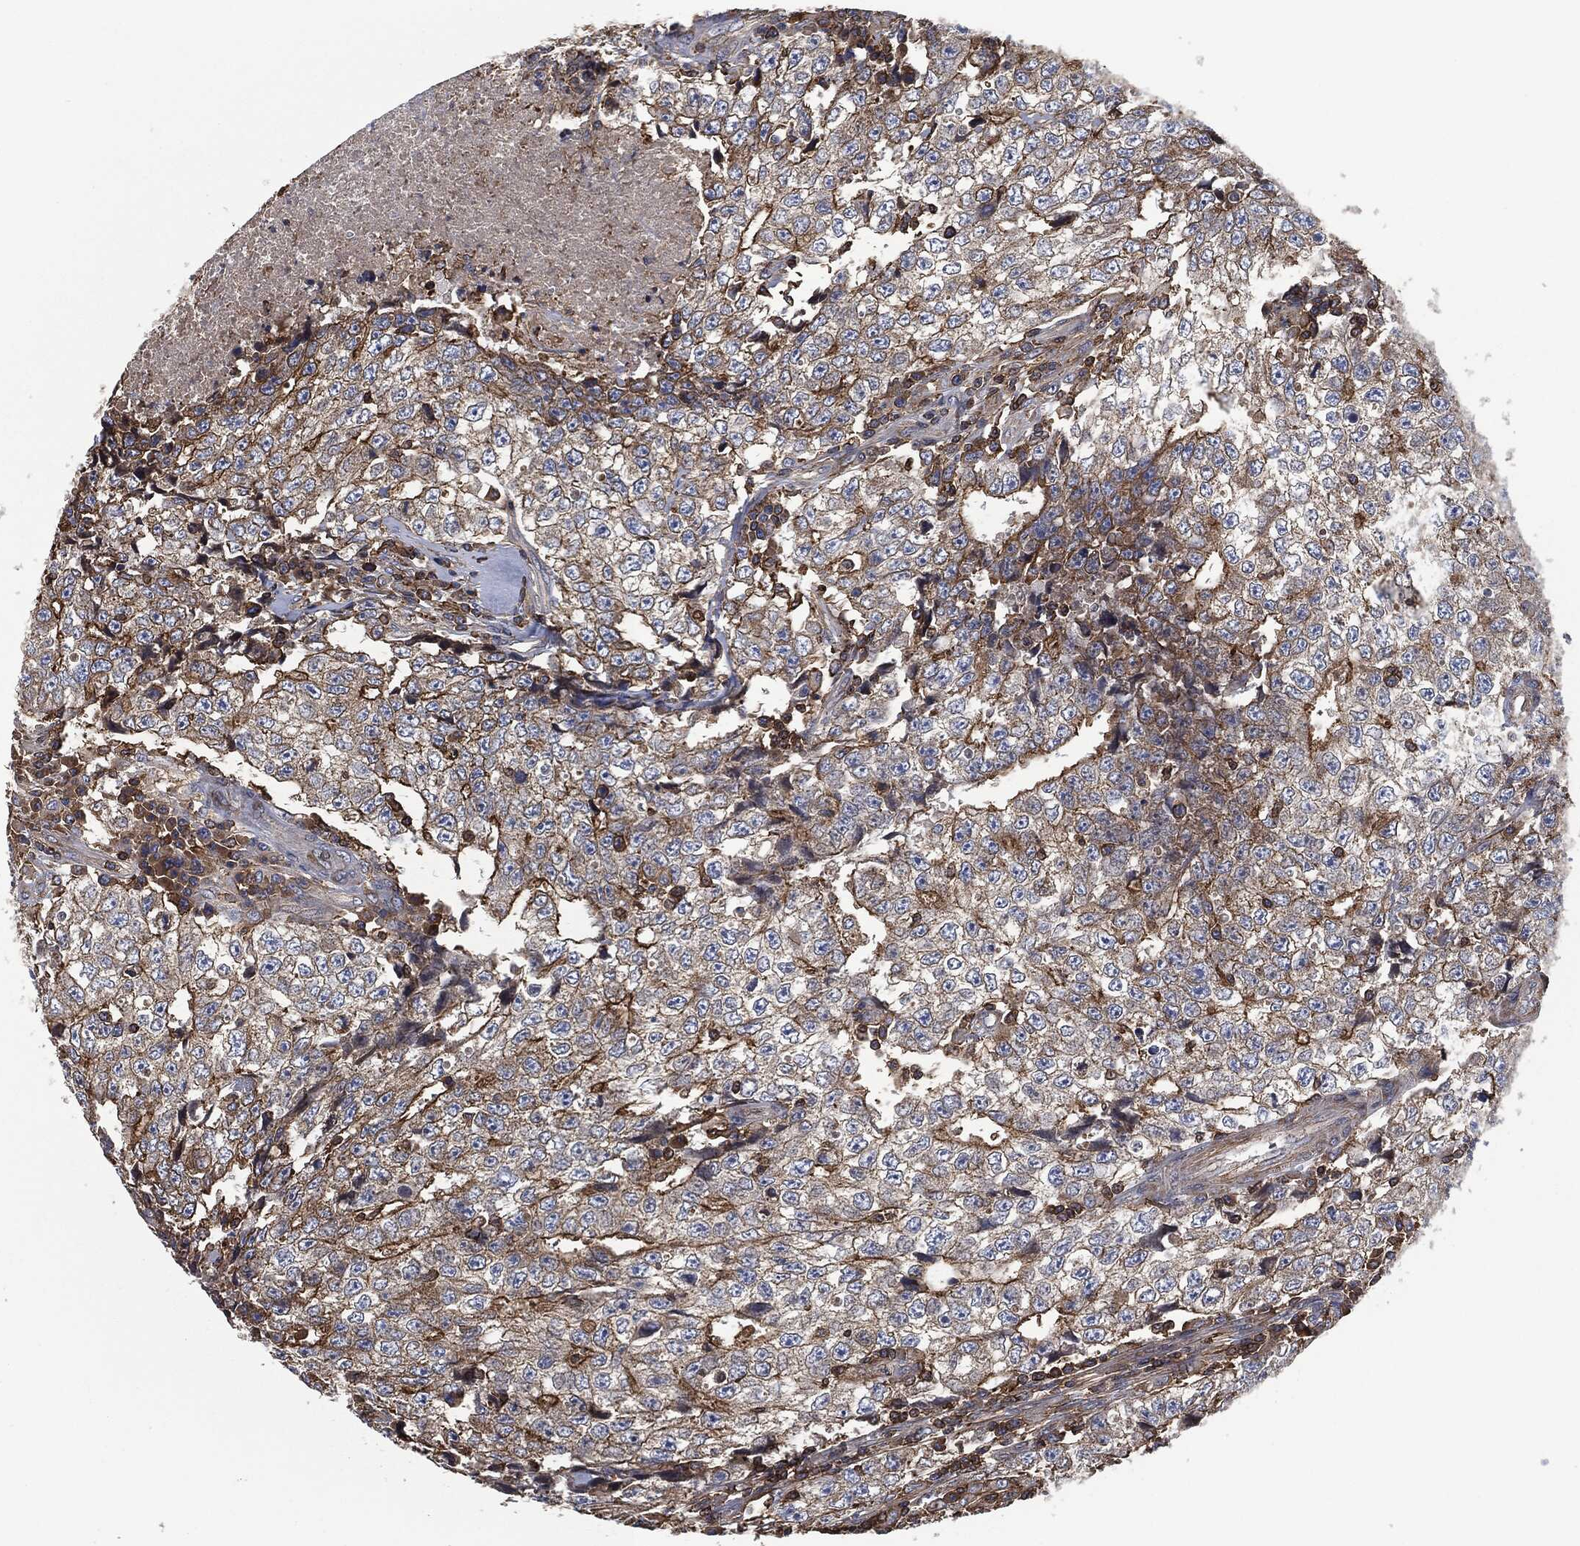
{"staining": {"intensity": "strong", "quantity": "<25%", "location": "cytoplasmic/membranous"}, "tissue": "testis cancer", "cell_type": "Tumor cells", "image_type": "cancer", "snomed": [{"axis": "morphology", "description": "Necrosis, NOS"}, {"axis": "morphology", "description": "Carcinoma, Embryonal, NOS"}, {"axis": "topography", "description": "Testis"}], "caption": "Brown immunohistochemical staining in human embryonal carcinoma (testis) reveals strong cytoplasmic/membranous positivity in about <25% of tumor cells.", "gene": "LGALS9", "patient": {"sex": "male", "age": 19}}